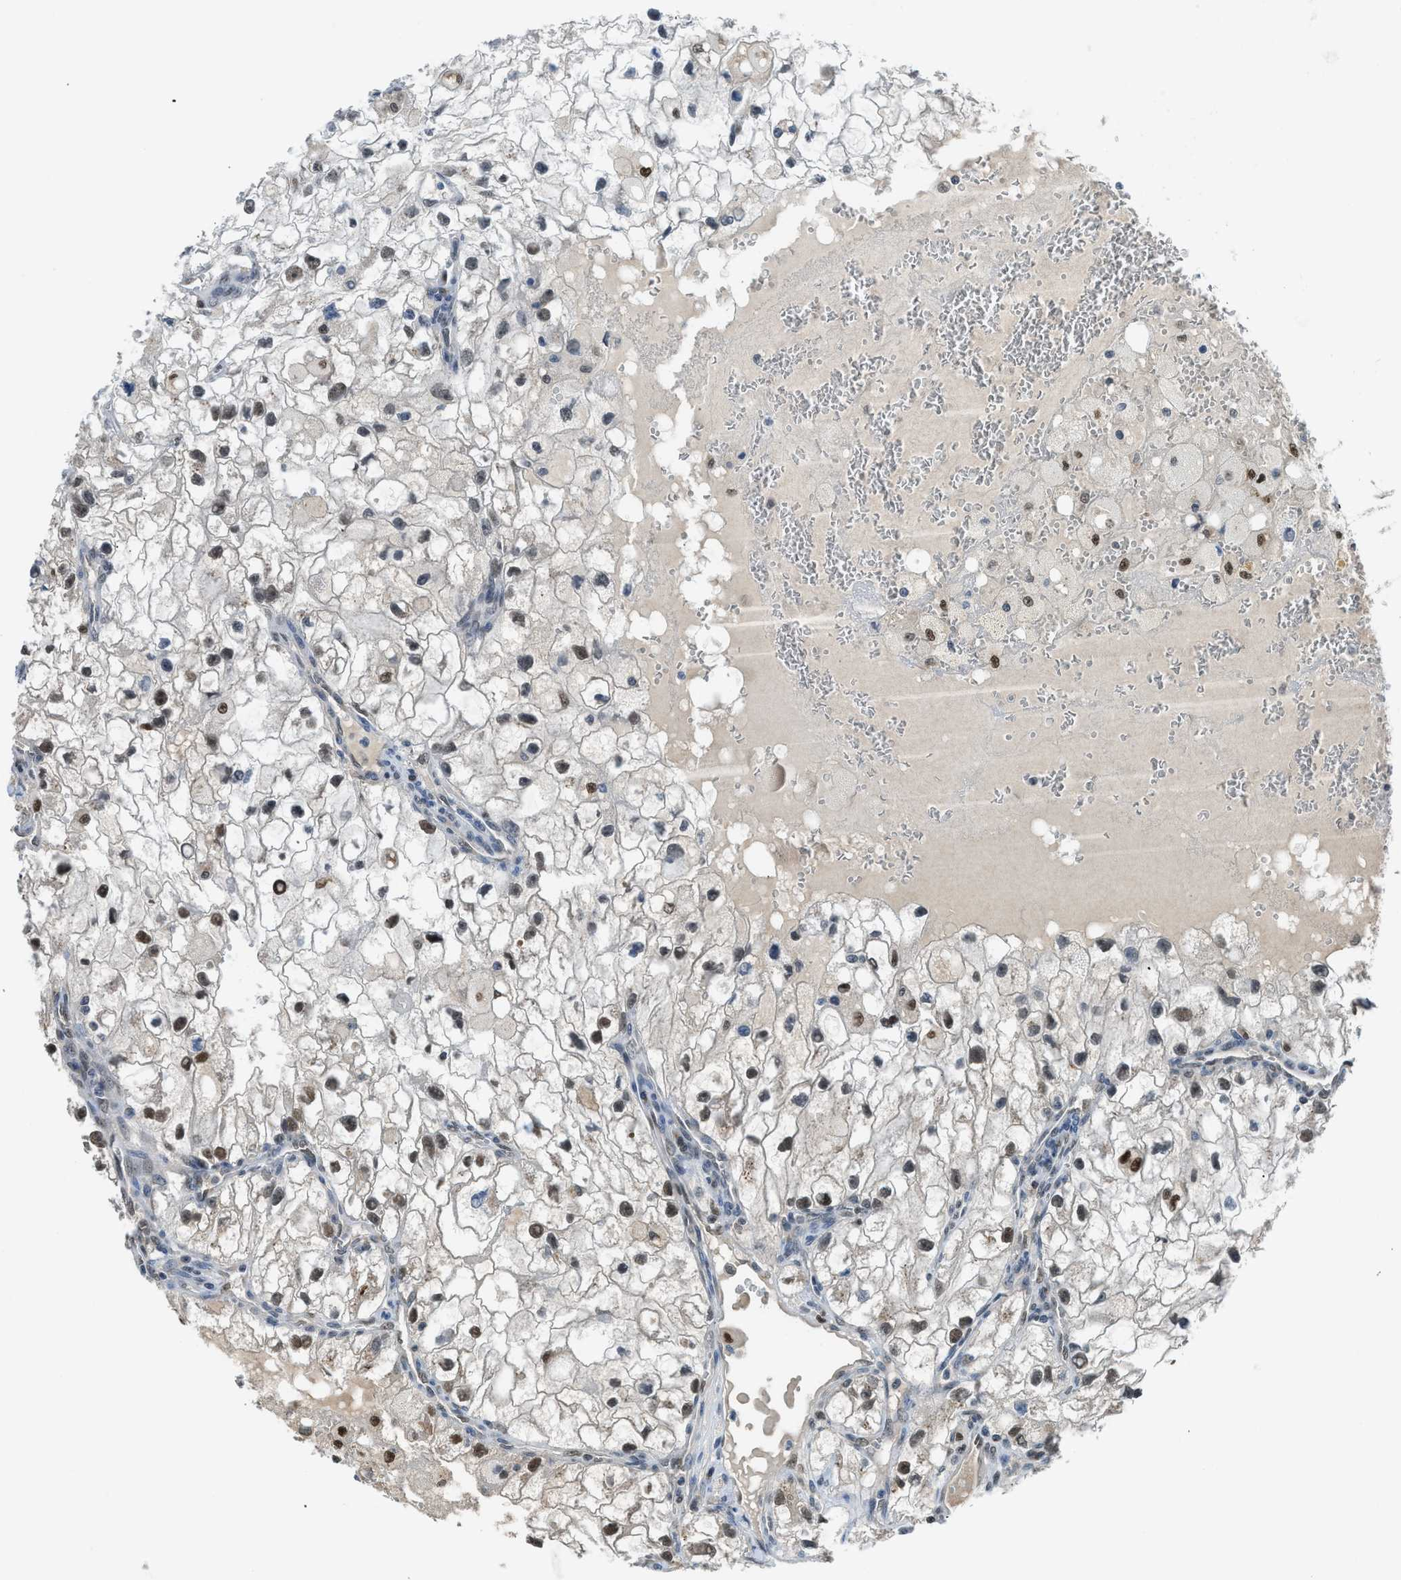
{"staining": {"intensity": "weak", "quantity": "25%-75%", "location": "nuclear"}, "tissue": "renal cancer", "cell_type": "Tumor cells", "image_type": "cancer", "snomed": [{"axis": "morphology", "description": "Adenocarcinoma, NOS"}, {"axis": "topography", "description": "Kidney"}], "caption": "Immunohistochemical staining of human renal cancer (adenocarcinoma) exhibits low levels of weak nuclear positivity in approximately 25%-75% of tumor cells.", "gene": "ALX1", "patient": {"sex": "female", "age": 70}}